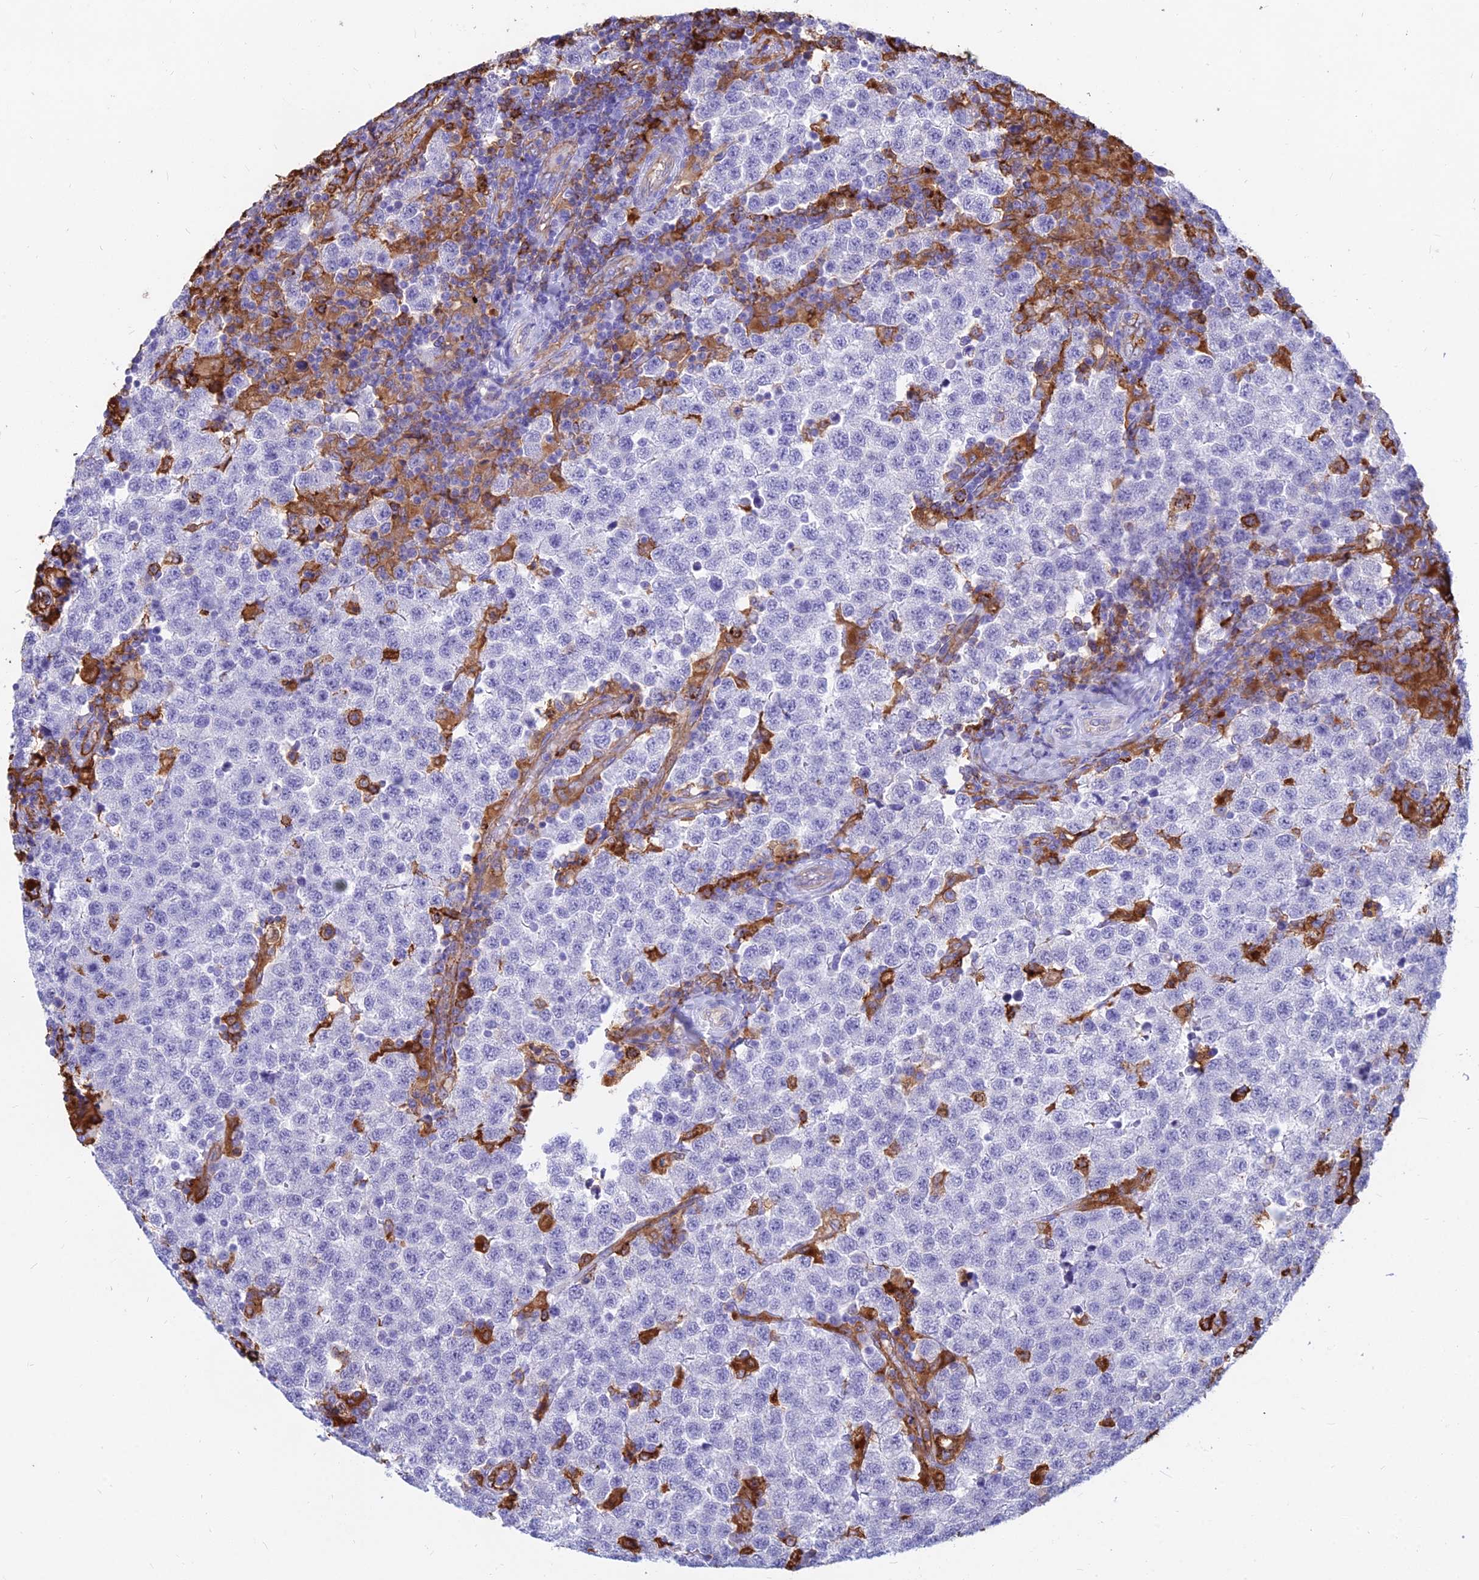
{"staining": {"intensity": "negative", "quantity": "none", "location": "none"}, "tissue": "testis cancer", "cell_type": "Tumor cells", "image_type": "cancer", "snomed": [{"axis": "morphology", "description": "Seminoma, NOS"}, {"axis": "topography", "description": "Testis"}], "caption": "Human testis cancer (seminoma) stained for a protein using IHC demonstrates no staining in tumor cells.", "gene": "HLA-DRB1", "patient": {"sex": "male", "age": 34}}